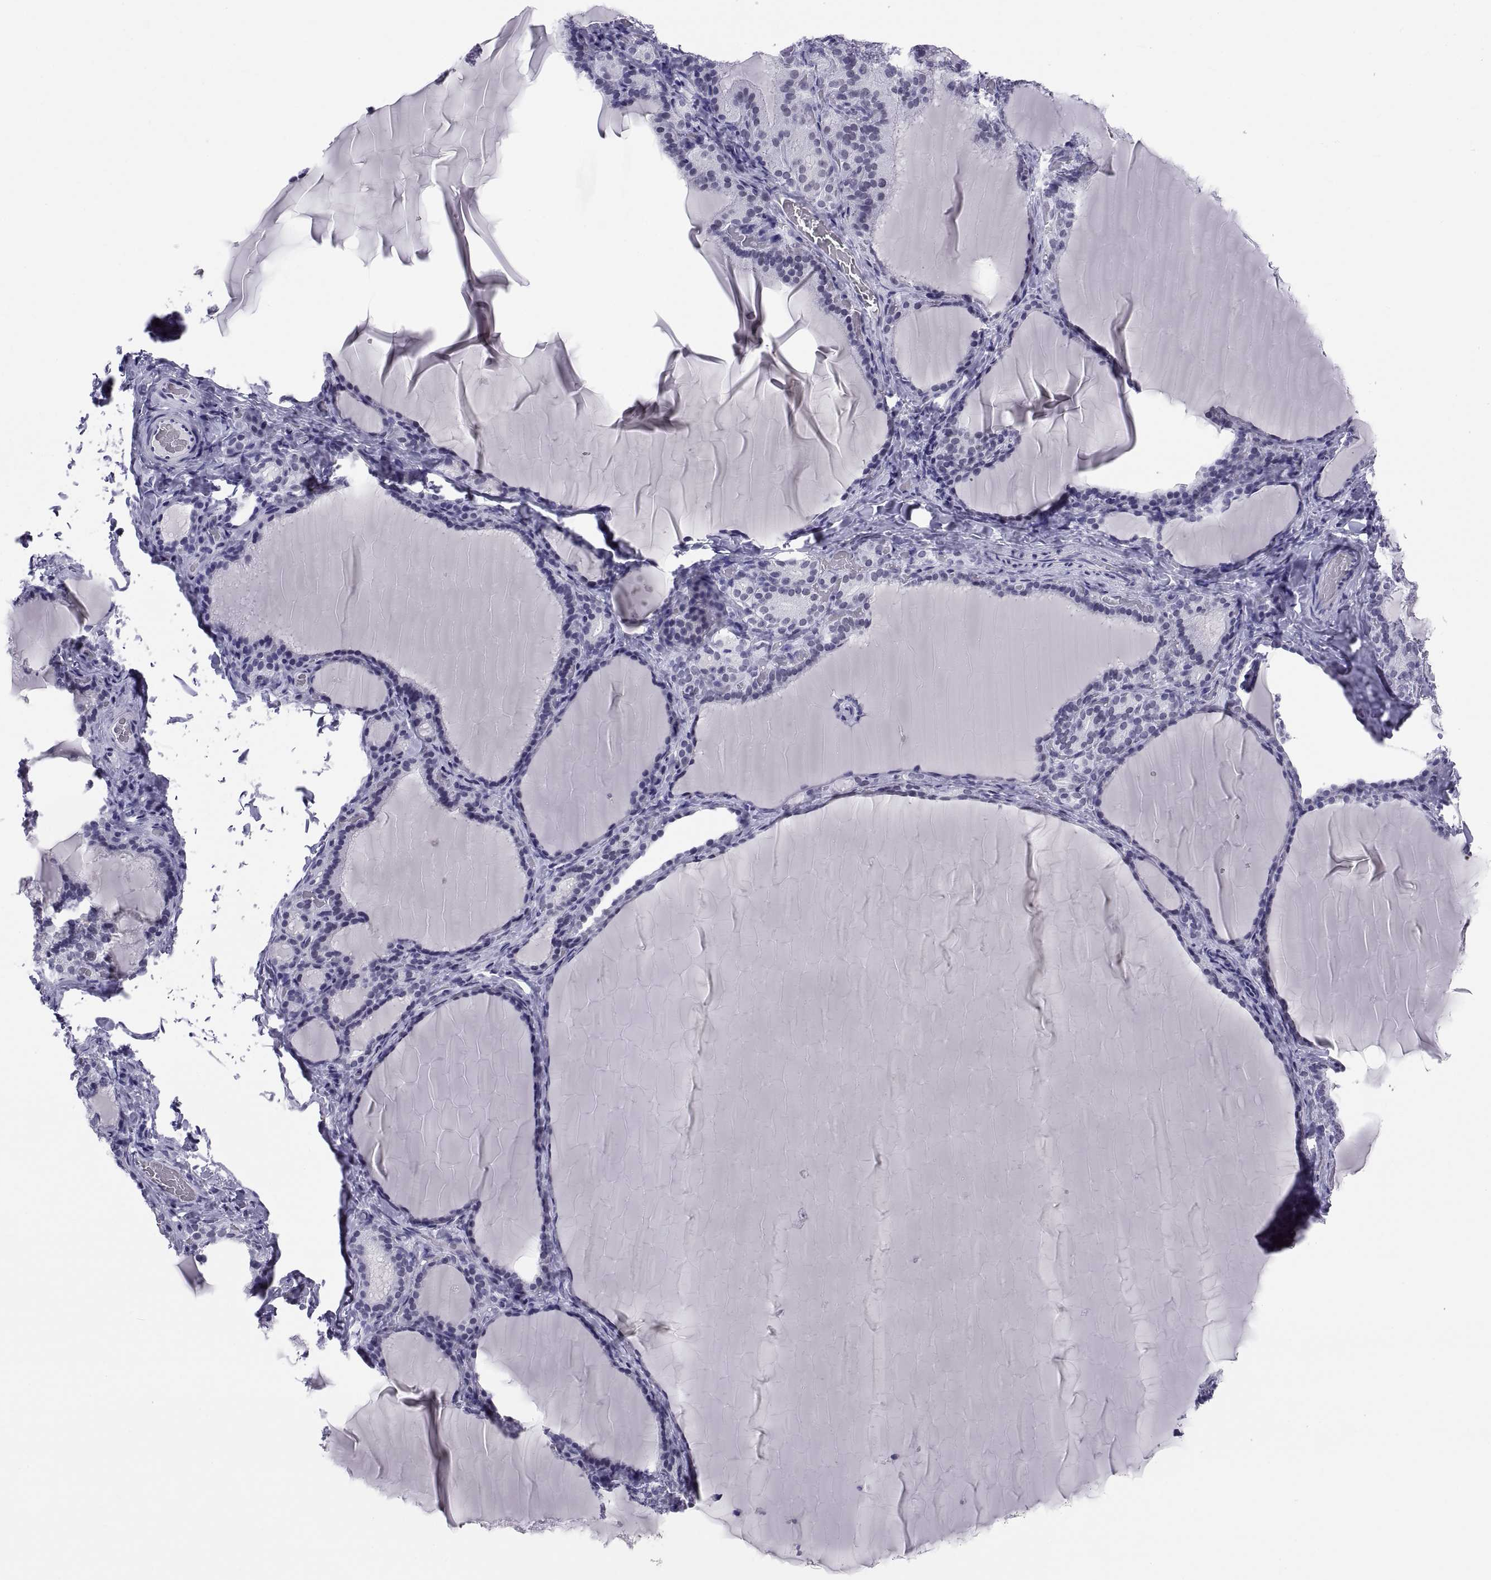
{"staining": {"intensity": "negative", "quantity": "none", "location": "none"}, "tissue": "thyroid gland", "cell_type": "Glandular cells", "image_type": "normal", "snomed": [{"axis": "morphology", "description": "Normal tissue, NOS"}, {"axis": "morphology", "description": "Hyperplasia, NOS"}, {"axis": "topography", "description": "Thyroid gland"}], "caption": "The photomicrograph displays no staining of glandular cells in normal thyroid gland. (Immunohistochemistry (ihc), brightfield microscopy, high magnification).", "gene": "NEUROD6", "patient": {"sex": "female", "age": 27}}